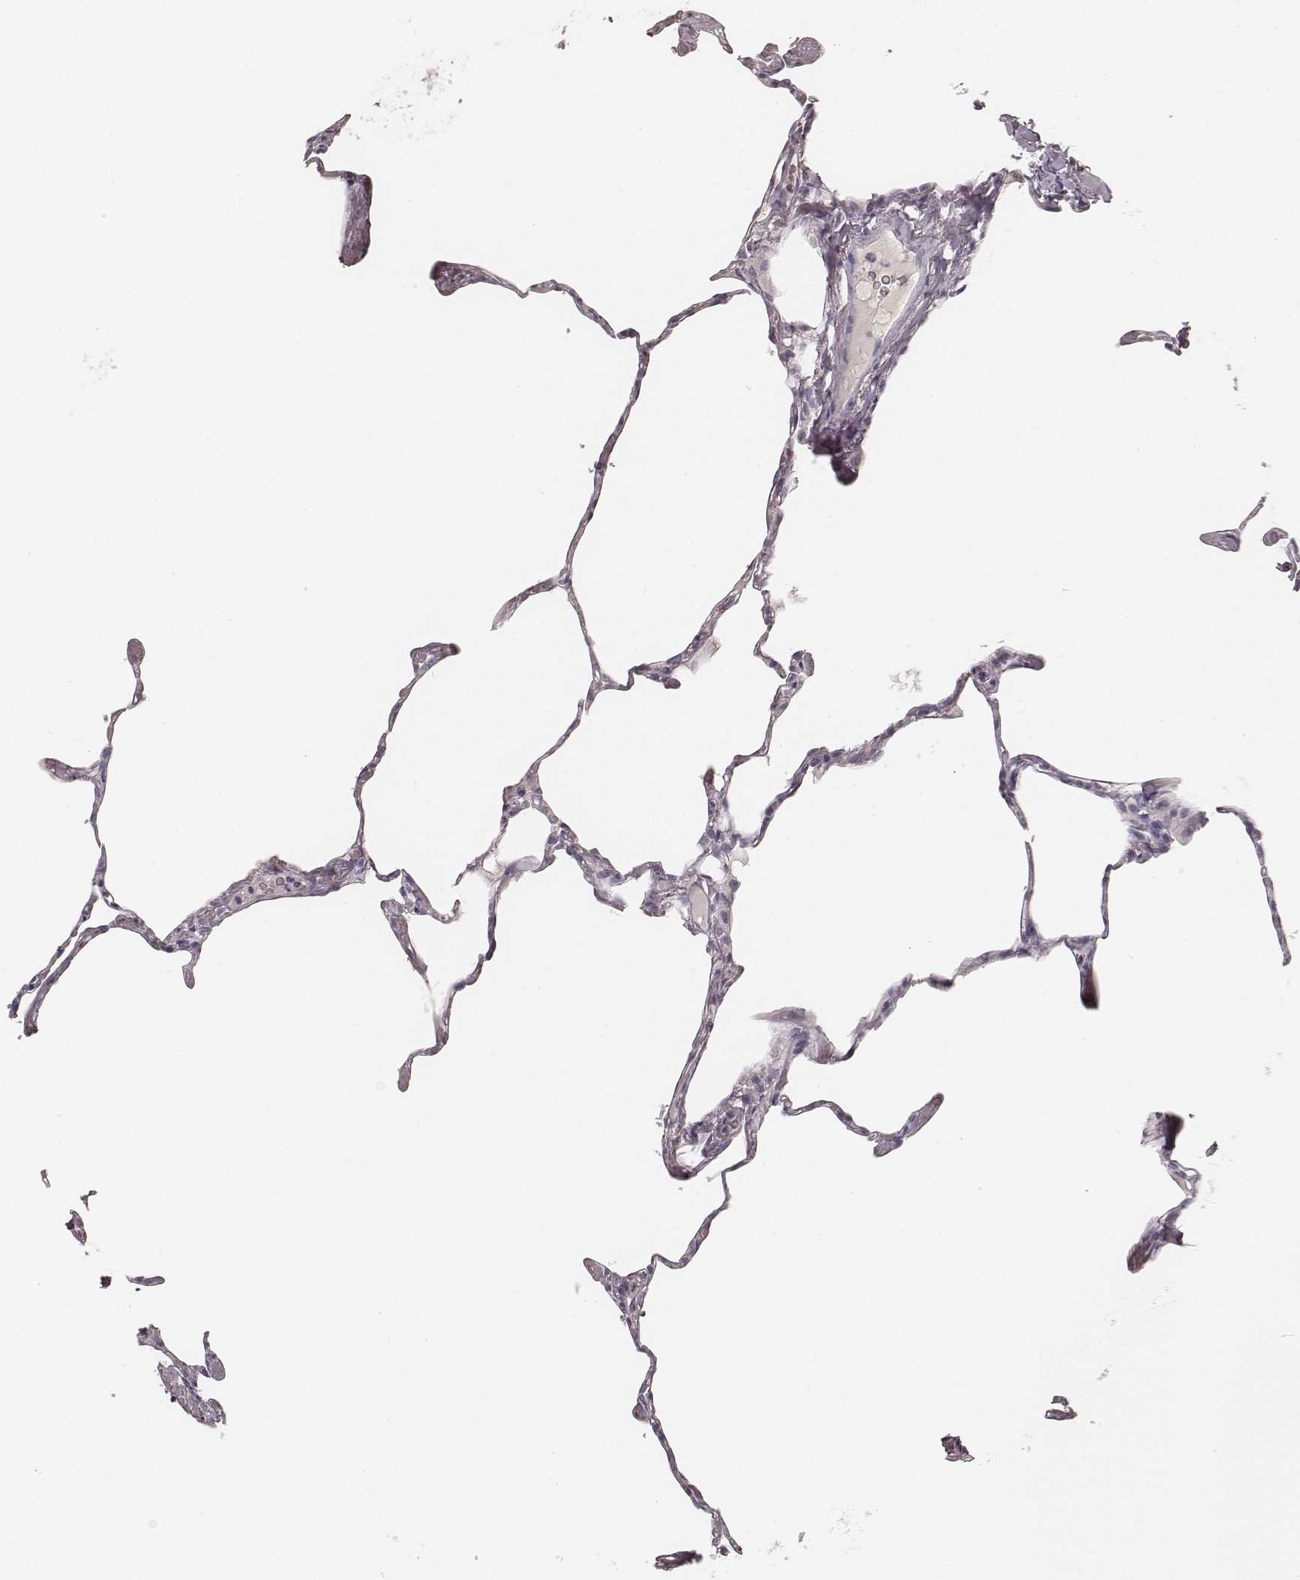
{"staining": {"intensity": "negative", "quantity": "none", "location": "none"}, "tissue": "lung", "cell_type": "Alveolar cells", "image_type": "normal", "snomed": [{"axis": "morphology", "description": "Normal tissue, NOS"}, {"axis": "topography", "description": "Lung"}], "caption": "Immunohistochemical staining of normal human lung displays no significant positivity in alveolar cells. The staining is performed using DAB (3,3'-diaminobenzidine) brown chromogen with nuclei counter-stained in using hematoxylin.", "gene": "KRT31", "patient": {"sex": "male", "age": 65}}